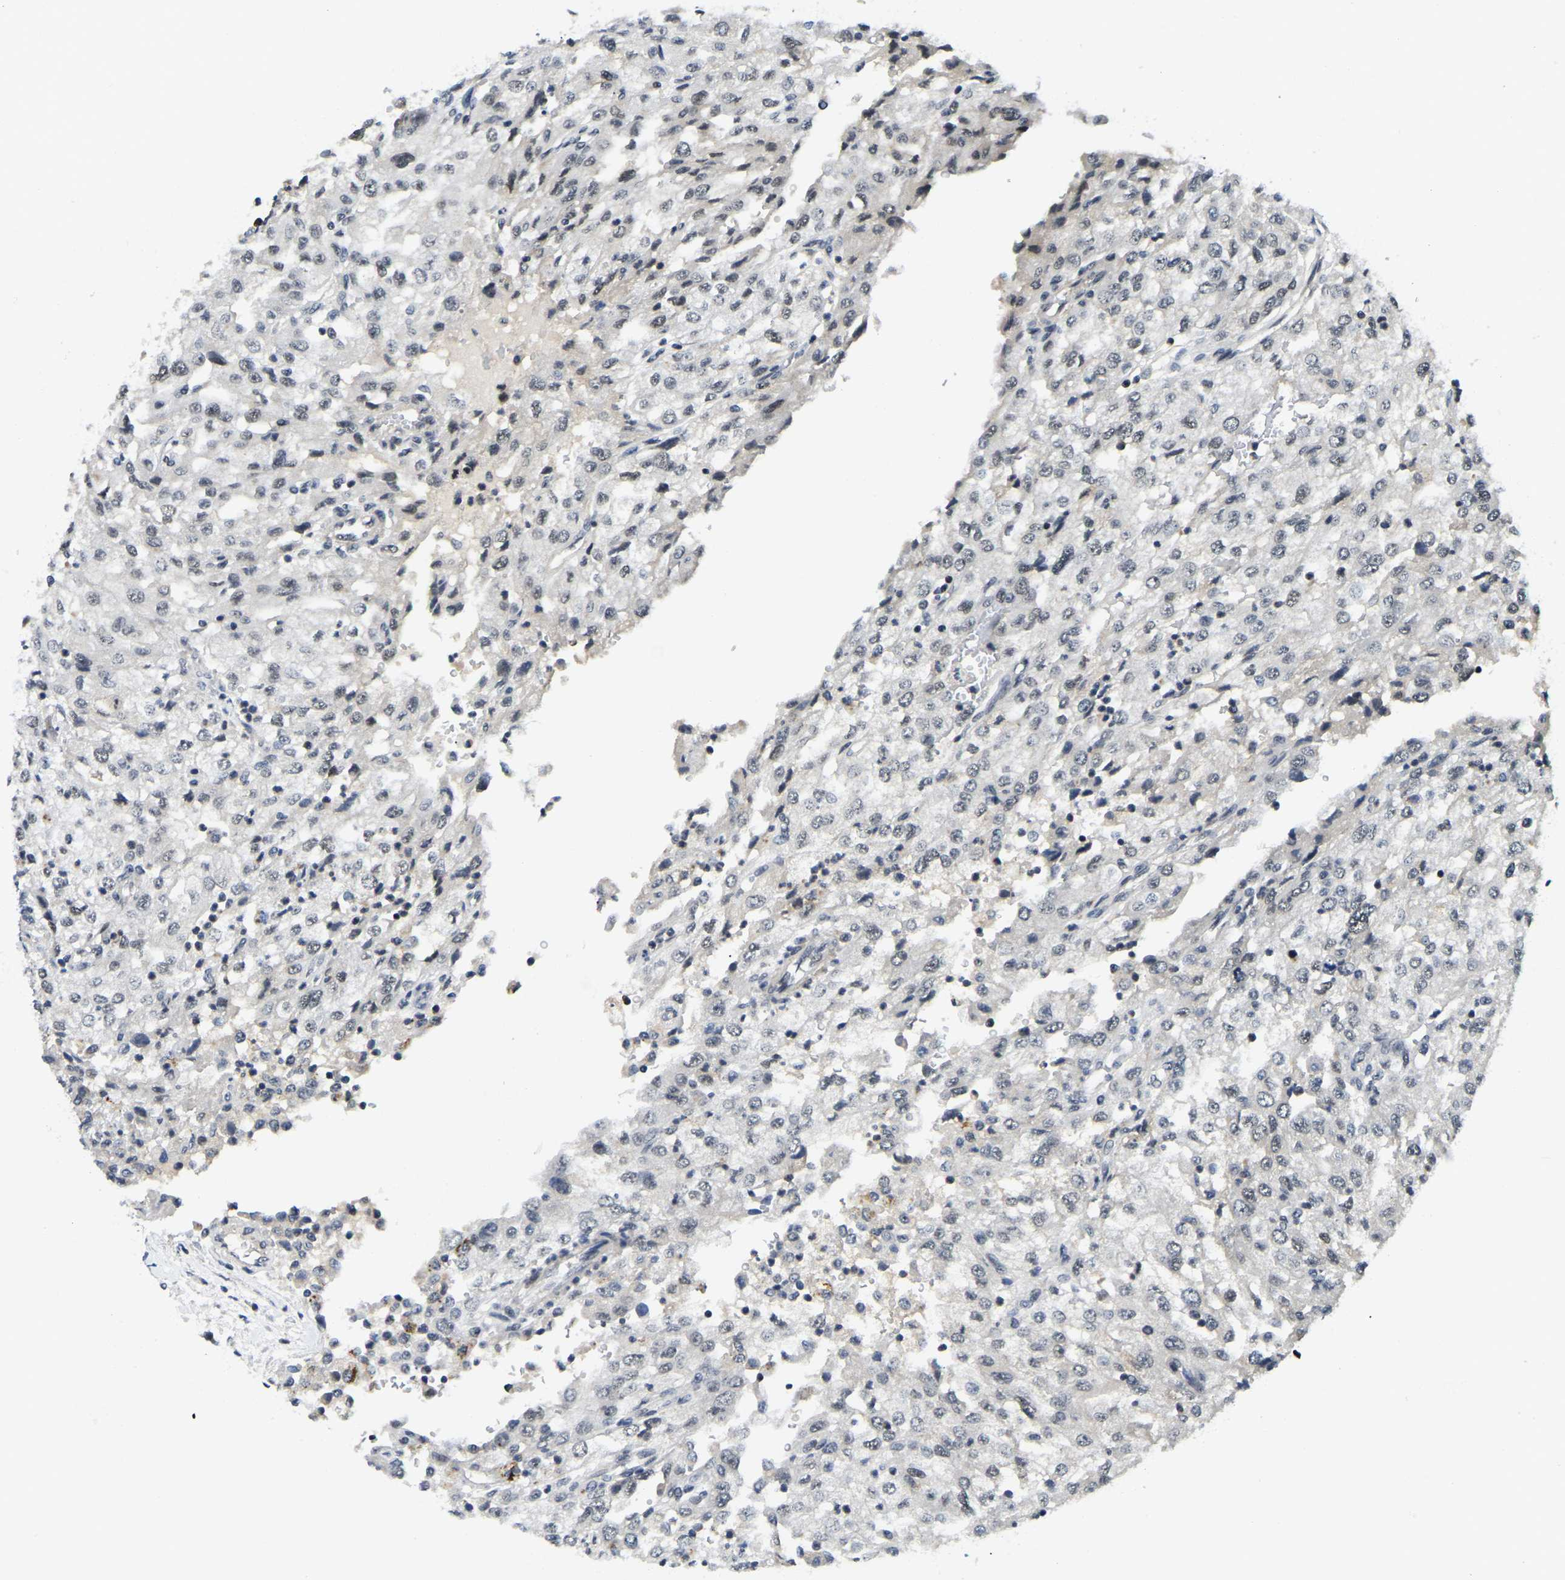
{"staining": {"intensity": "negative", "quantity": "none", "location": "none"}, "tissue": "renal cancer", "cell_type": "Tumor cells", "image_type": "cancer", "snomed": [{"axis": "morphology", "description": "Adenocarcinoma, NOS"}, {"axis": "topography", "description": "Kidney"}], "caption": "Renal adenocarcinoma stained for a protein using IHC reveals no staining tumor cells.", "gene": "POLDIP3", "patient": {"sex": "female", "age": 54}}